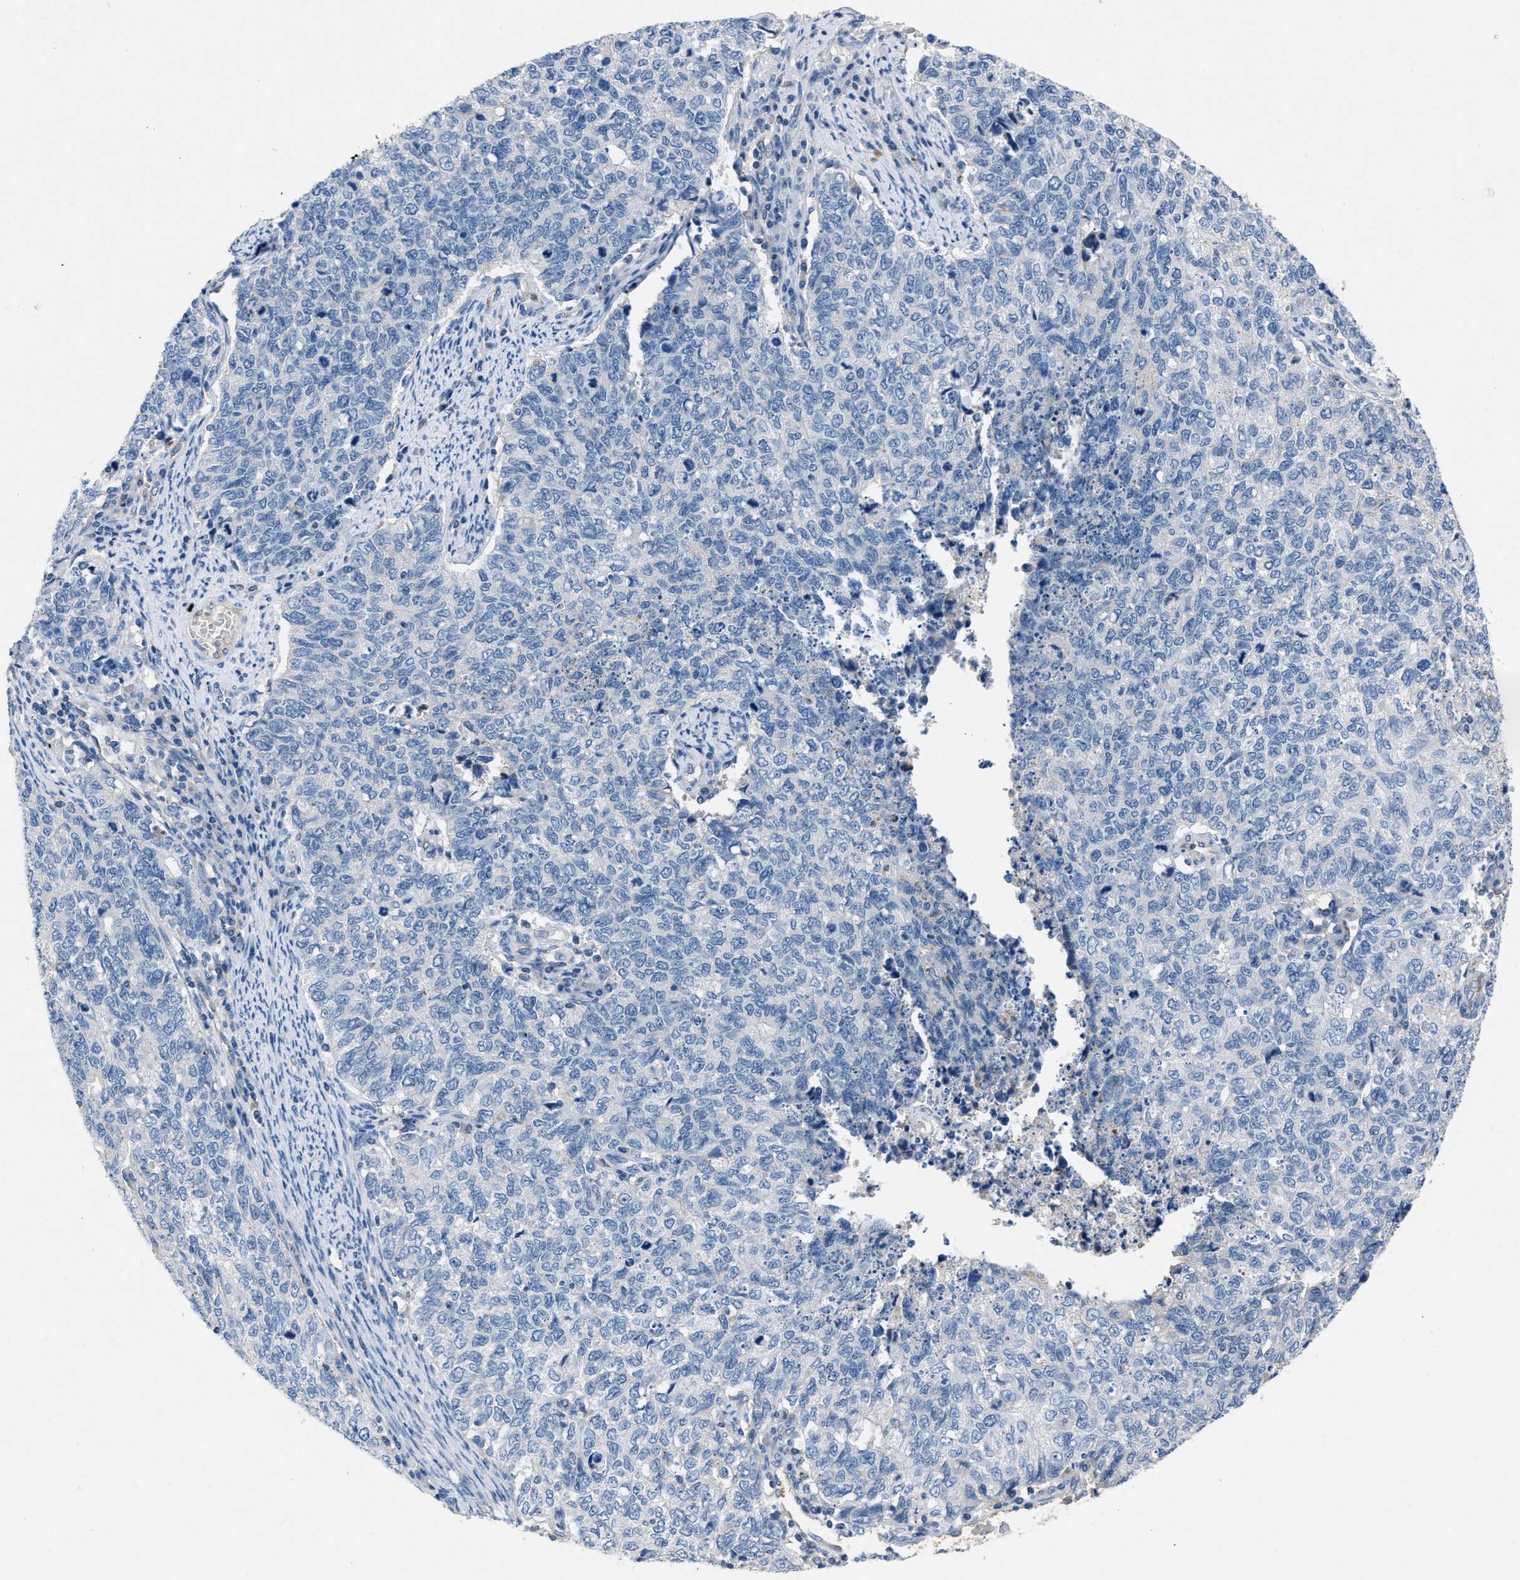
{"staining": {"intensity": "negative", "quantity": "none", "location": "none"}, "tissue": "cervical cancer", "cell_type": "Tumor cells", "image_type": "cancer", "snomed": [{"axis": "morphology", "description": "Squamous cell carcinoma, NOS"}, {"axis": "topography", "description": "Cervix"}], "caption": "Cervical cancer was stained to show a protein in brown. There is no significant expression in tumor cells.", "gene": "DNAAF5", "patient": {"sex": "female", "age": 63}}